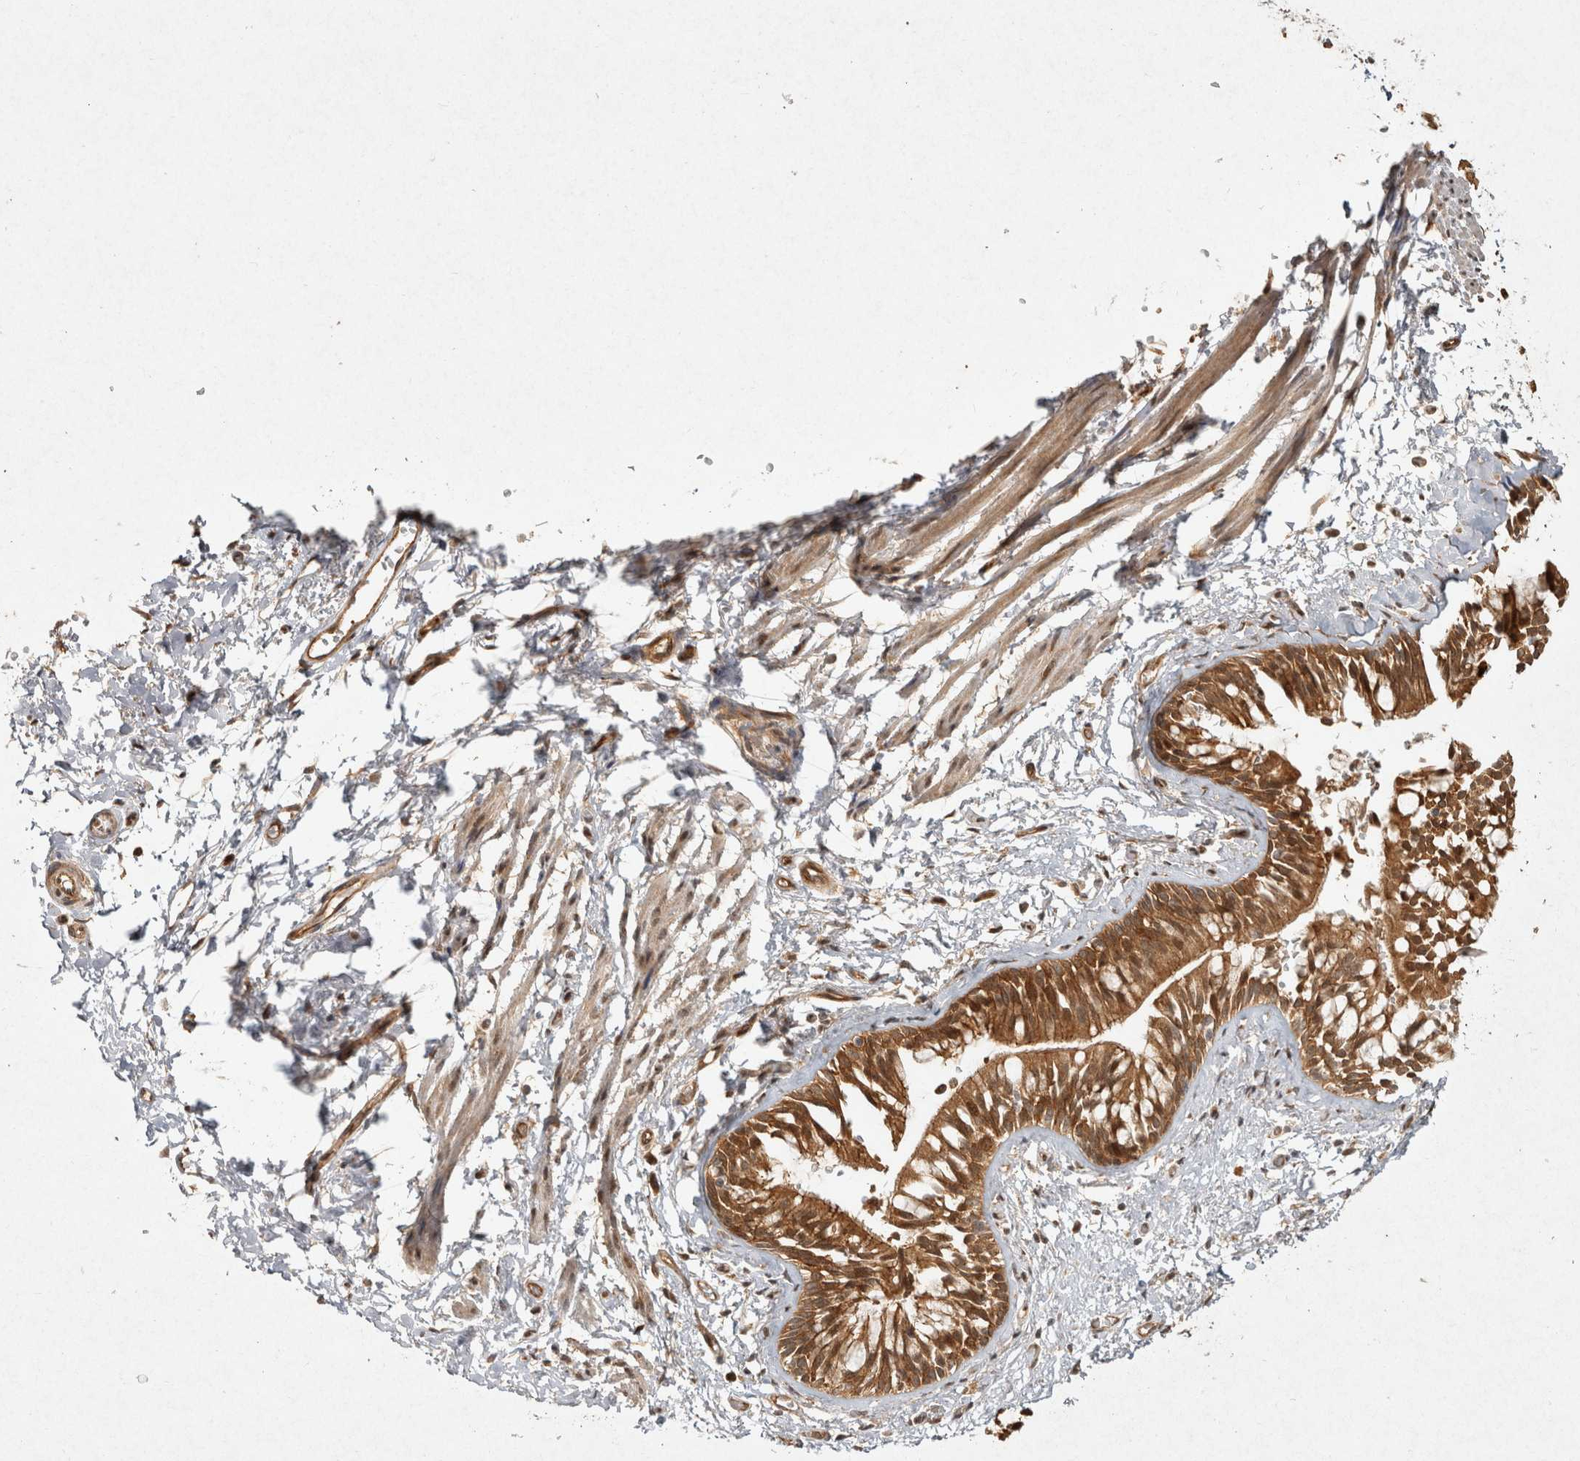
{"staining": {"intensity": "moderate", "quantity": ">75%", "location": "cytoplasmic/membranous"}, "tissue": "bronchus", "cell_type": "Respiratory epithelial cells", "image_type": "normal", "snomed": [{"axis": "morphology", "description": "Normal tissue, NOS"}, {"axis": "morphology", "description": "Inflammation, NOS"}, {"axis": "topography", "description": "Cartilage tissue"}, {"axis": "topography", "description": "Bronchus"}, {"axis": "topography", "description": "Lung"}], "caption": "Protein staining of unremarkable bronchus demonstrates moderate cytoplasmic/membranous positivity in about >75% of respiratory epithelial cells. (IHC, brightfield microscopy, high magnification).", "gene": "CAMSAP2", "patient": {"sex": "female", "age": 64}}